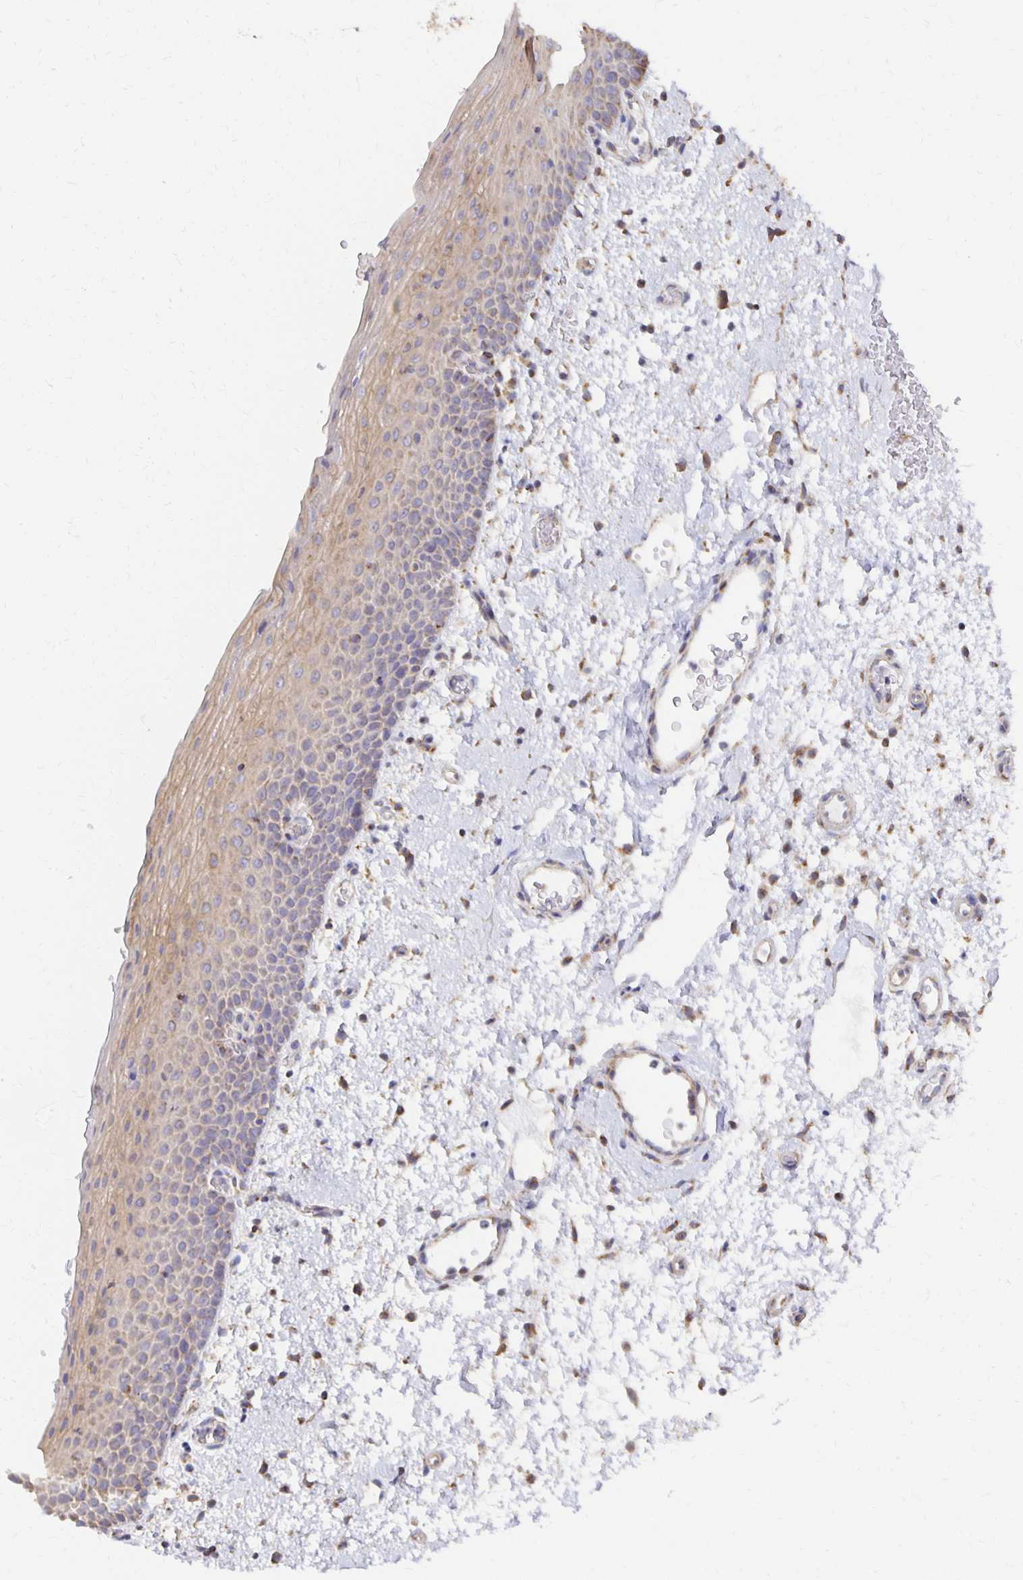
{"staining": {"intensity": "weak", "quantity": "<25%", "location": "cytoplasmic/membranous"}, "tissue": "oral mucosa", "cell_type": "Squamous epithelial cells", "image_type": "normal", "snomed": [{"axis": "morphology", "description": "Normal tissue, NOS"}, {"axis": "topography", "description": "Oral tissue"}, {"axis": "topography", "description": "Head-Neck"}], "caption": "A micrograph of oral mucosa stained for a protein demonstrates no brown staining in squamous epithelial cells.", "gene": "NKX2", "patient": {"sex": "female", "age": 55}}